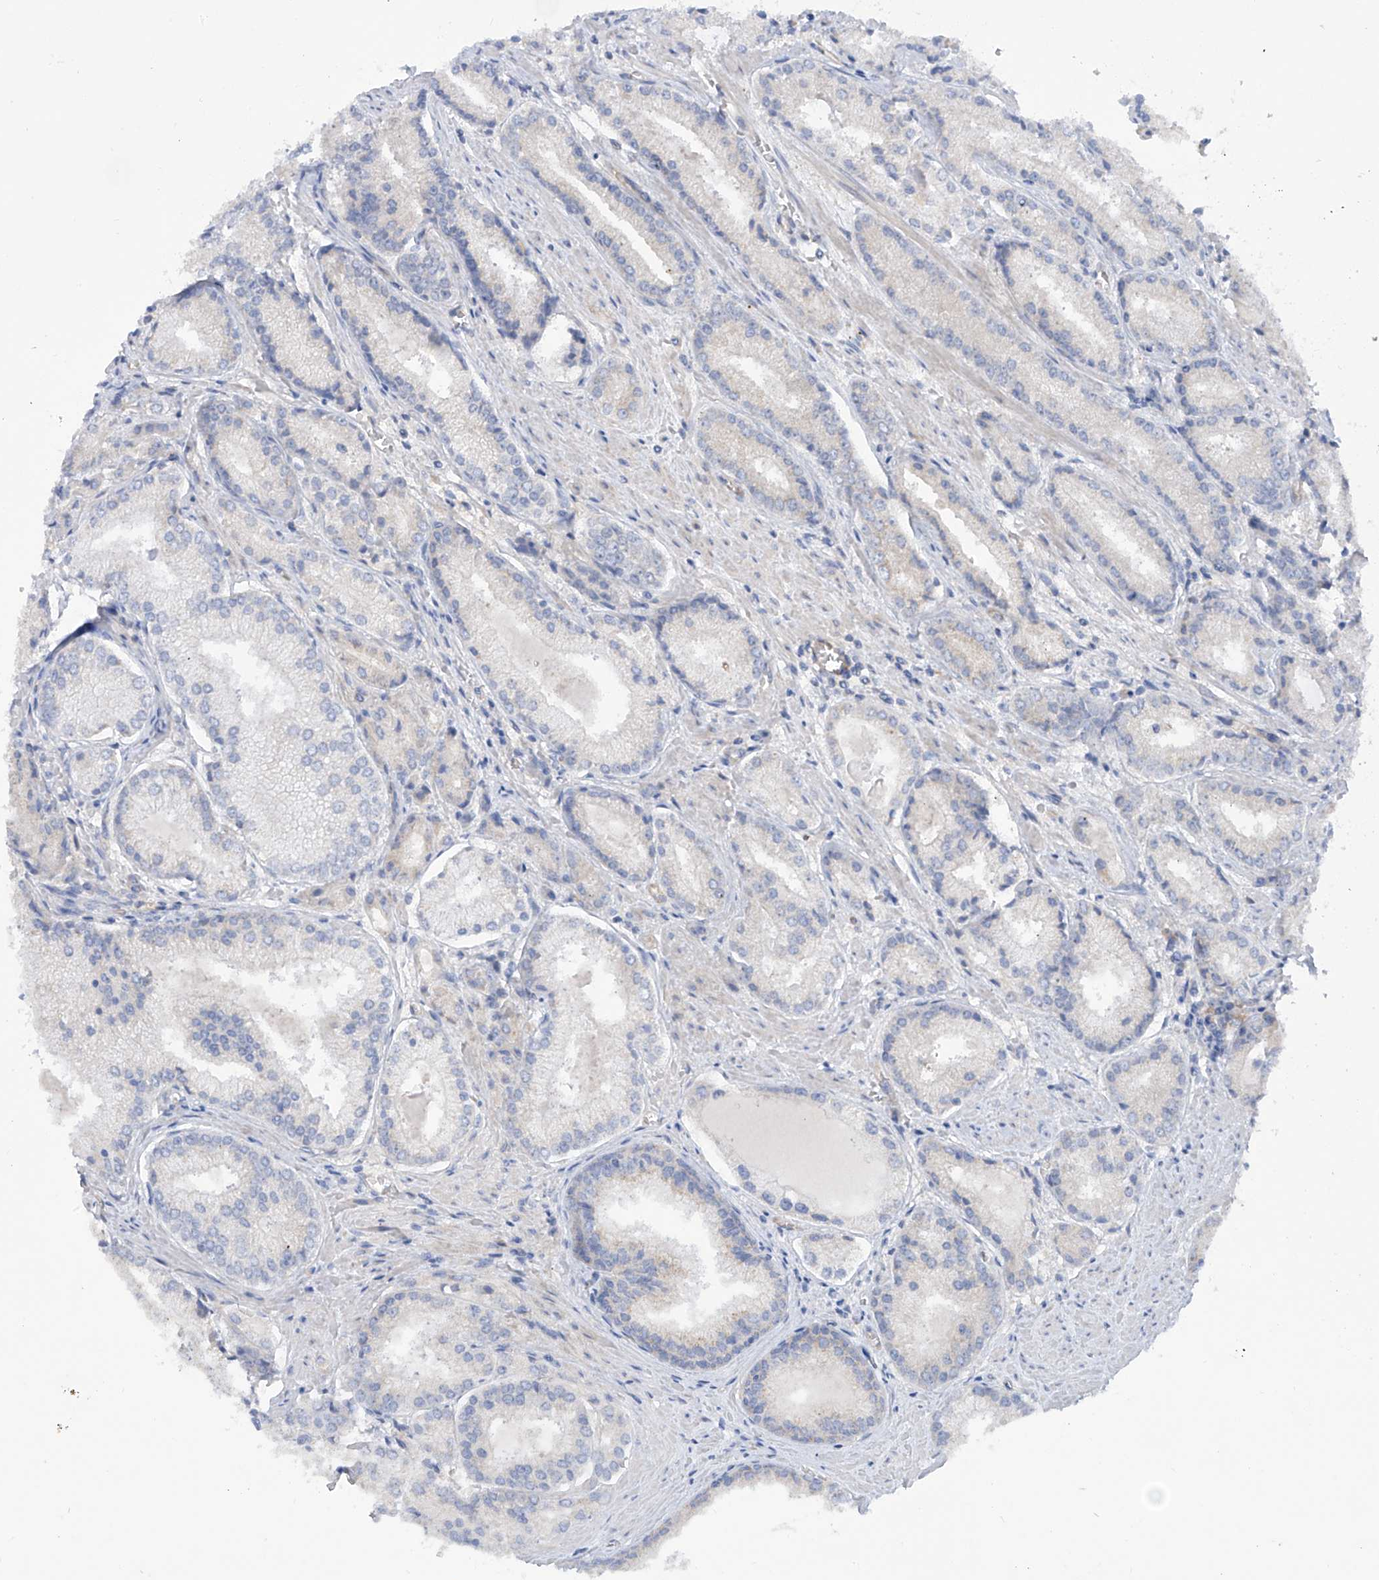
{"staining": {"intensity": "negative", "quantity": "none", "location": "none"}, "tissue": "prostate cancer", "cell_type": "Tumor cells", "image_type": "cancer", "snomed": [{"axis": "morphology", "description": "Adenocarcinoma, Low grade"}, {"axis": "topography", "description": "Prostate"}], "caption": "Immunohistochemistry (IHC) histopathology image of prostate cancer stained for a protein (brown), which reveals no staining in tumor cells.", "gene": "TMEM209", "patient": {"sex": "male", "age": 54}}